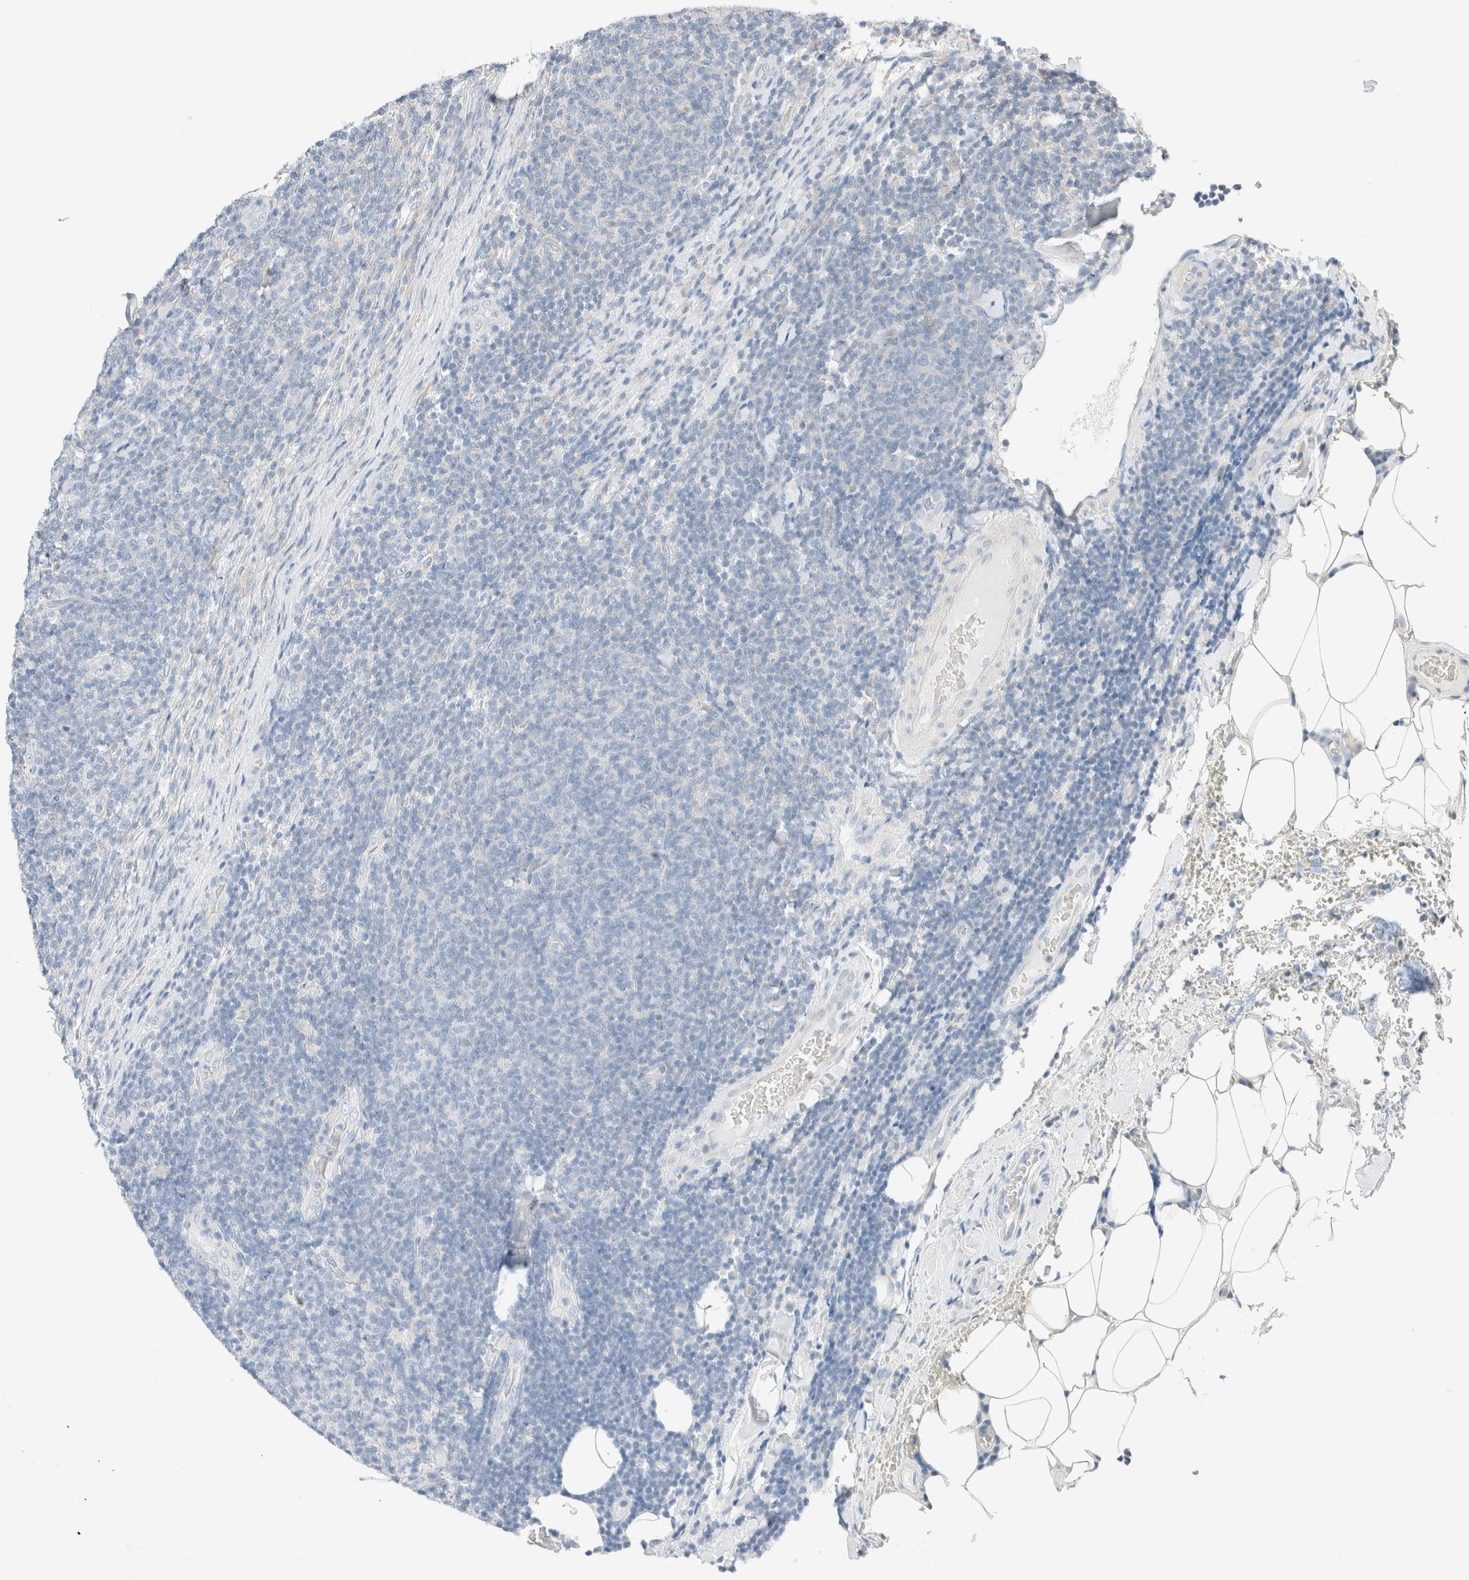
{"staining": {"intensity": "negative", "quantity": "none", "location": "none"}, "tissue": "lymphoma", "cell_type": "Tumor cells", "image_type": "cancer", "snomed": [{"axis": "morphology", "description": "Malignant lymphoma, non-Hodgkin's type, Low grade"}, {"axis": "topography", "description": "Lymph node"}], "caption": "This is an IHC histopathology image of malignant lymphoma, non-Hodgkin's type (low-grade). There is no staining in tumor cells.", "gene": "PCM1", "patient": {"sex": "male", "age": 66}}